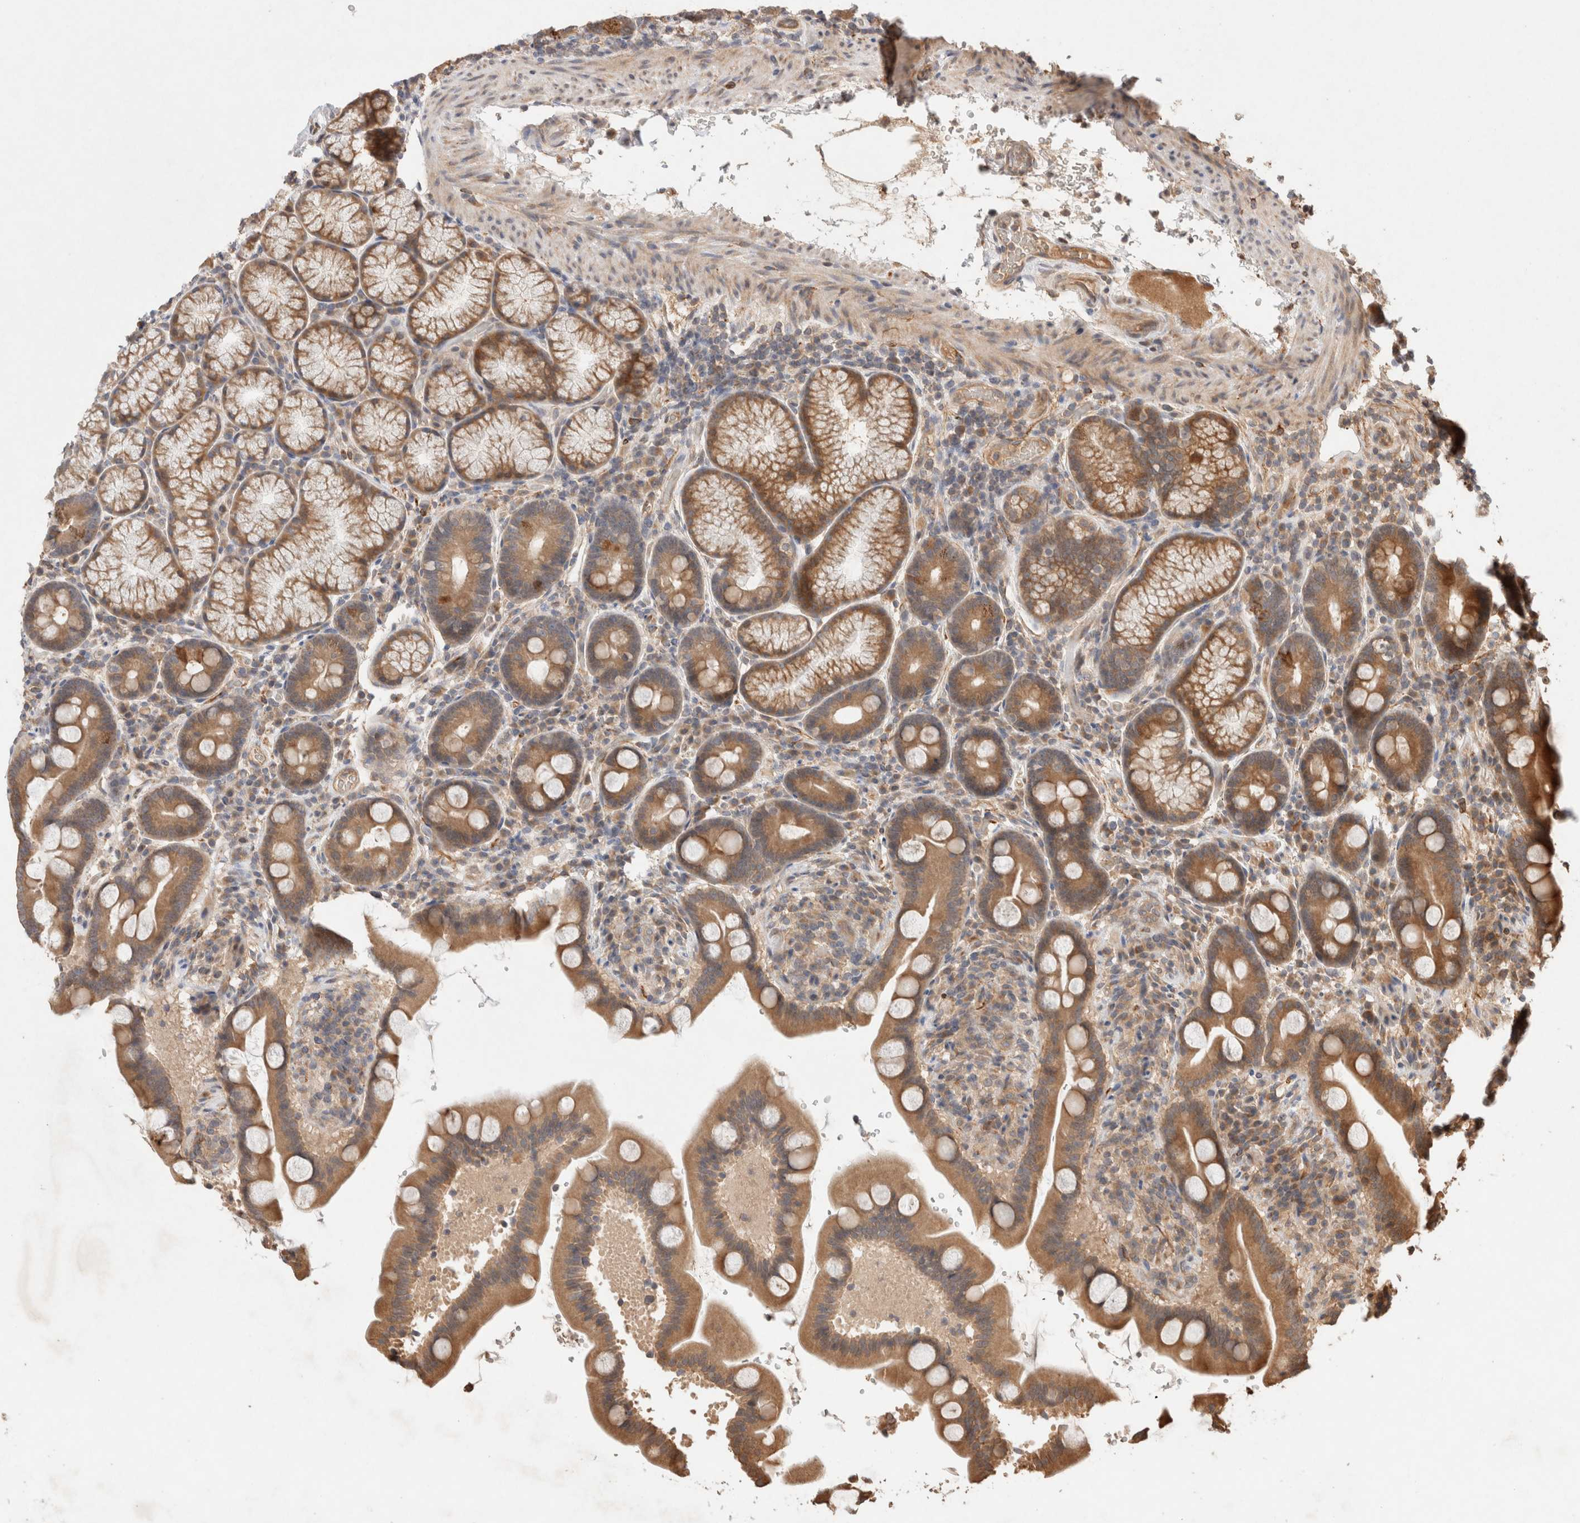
{"staining": {"intensity": "moderate", "quantity": ">75%", "location": "cytoplasmic/membranous"}, "tissue": "duodenum", "cell_type": "Glandular cells", "image_type": "normal", "snomed": [{"axis": "morphology", "description": "Normal tissue, NOS"}, {"axis": "topography", "description": "Duodenum"}], "caption": "An immunohistochemistry micrograph of benign tissue is shown. Protein staining in brown highlights moderate cytoplasmic/membranous positivity in duodenum within glandular cells.", "gene": "KLHL20", "patient": {"sex": "male", "age": 54}}